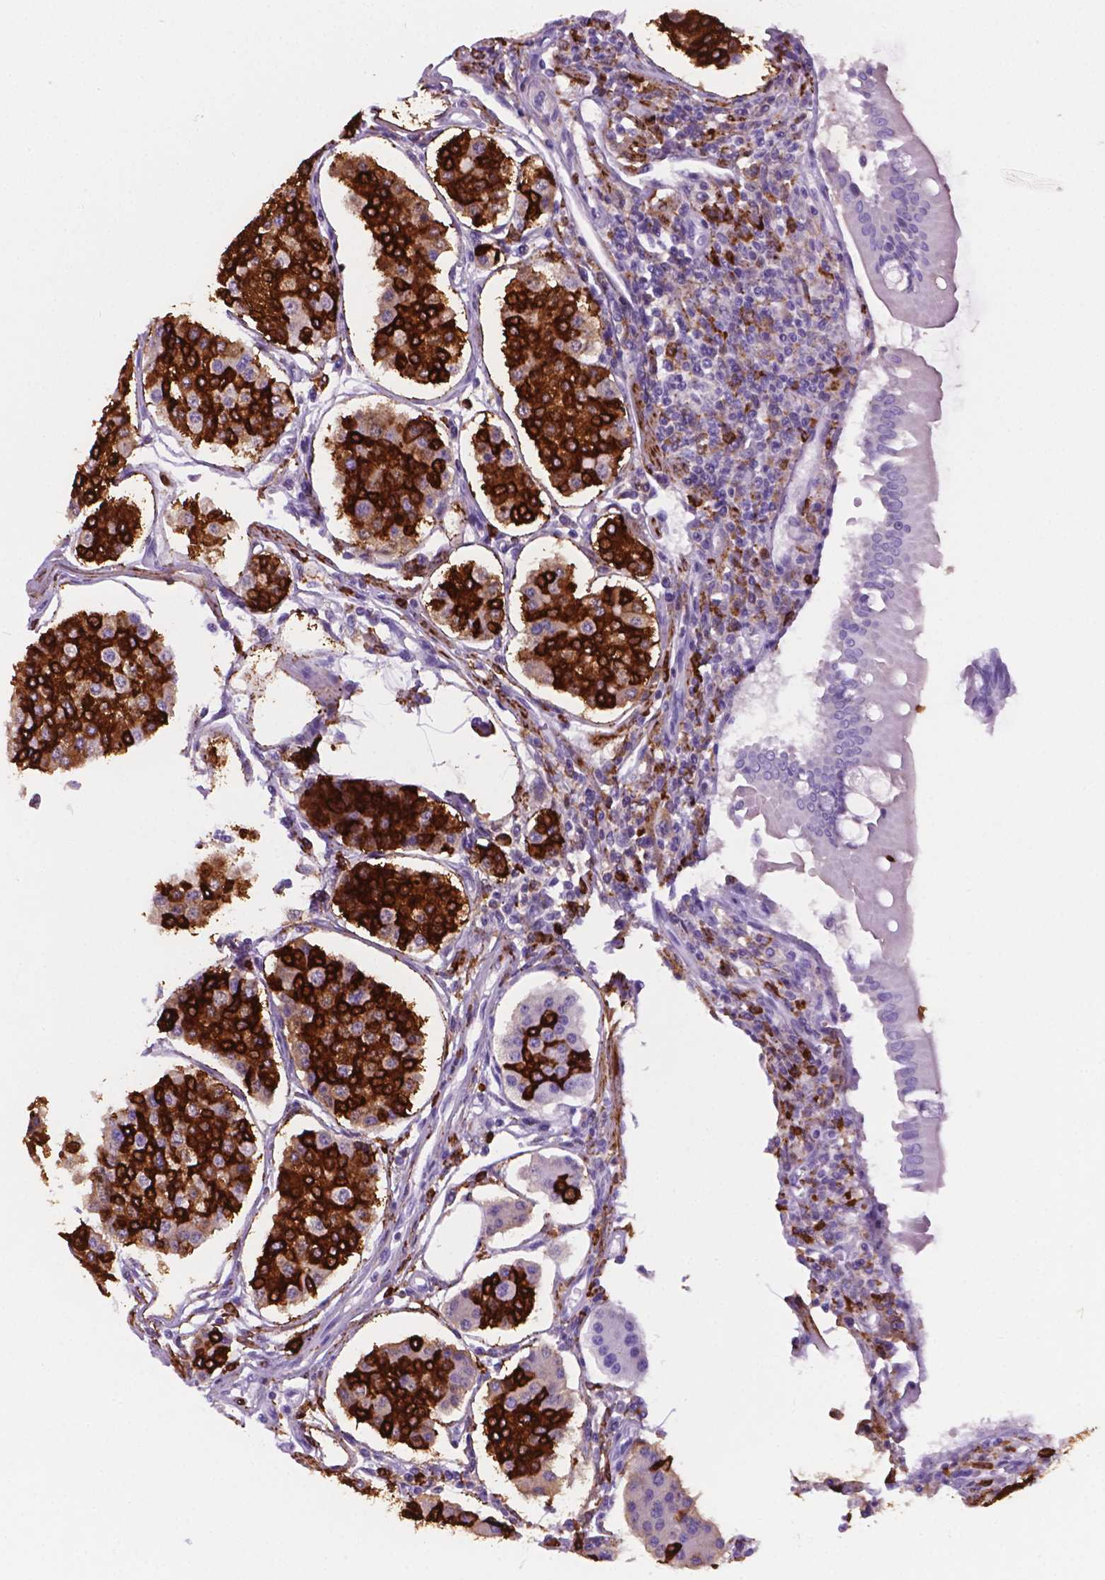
{"staining": {"intensity": "strong", "quantity": ">75%", "location": "cytoplasmic/membranous"}, "tissue": "carcinoid", "cell_type": "Tumor cells", "image_type": "cancer", "snomed": [{"axis": "morphology", "description": "Carcinoid, malignant, NOS"}, {"axis": "topography", "description": "Small intestine"}], "caption": "High-power microscopy captured an IHC micrograph of carcinoid (malignant), revealing strong cytoplasmic/membranous positivity in approximately >75% of tumor cells.", "gene": "MACF1", "patient": {"sex": "female", "age": 65}}